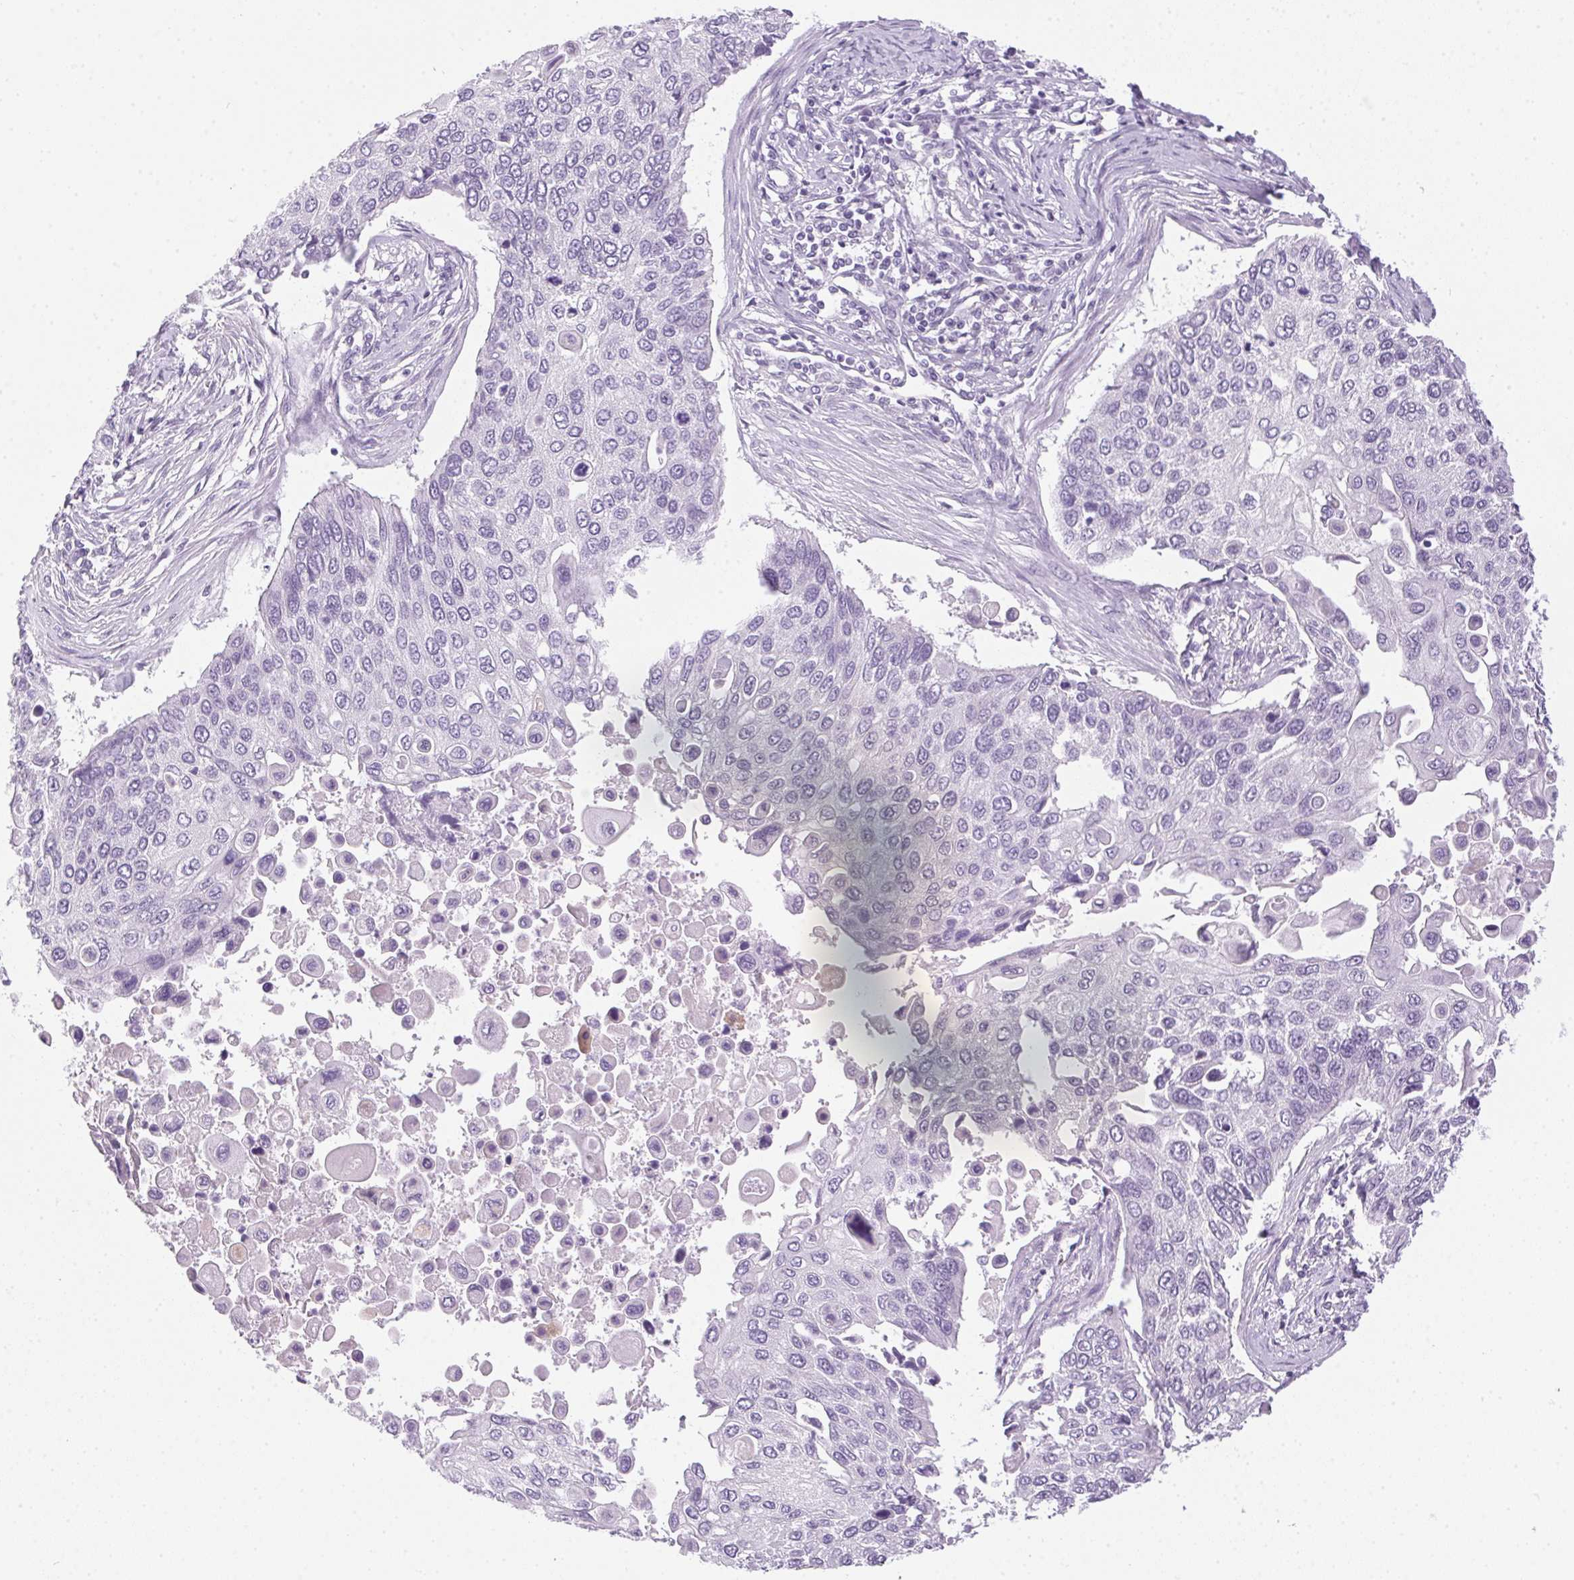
{"staining": {"intensity": "negative", "quantity": "none", "location": "none"}, "tissue": "lung cancer", "cell_type": "Tumor cells", "image_type": "cancer", "snomed": [{"axis": "morphology", "description": "Squamous cell carcinoma, NOS"}, {"axis": "morphology", "description": "Squamous cell carcinoma, metastatic, NOS"}, {"axis": "topography", "description": "Lung"}], "caption": "A photomicrograph of lung cancer stained for a protein demonstrates no brown staining in tumor cells.", "gene": "POPDC2", "patient": {"sex": "male", "age": 63}}